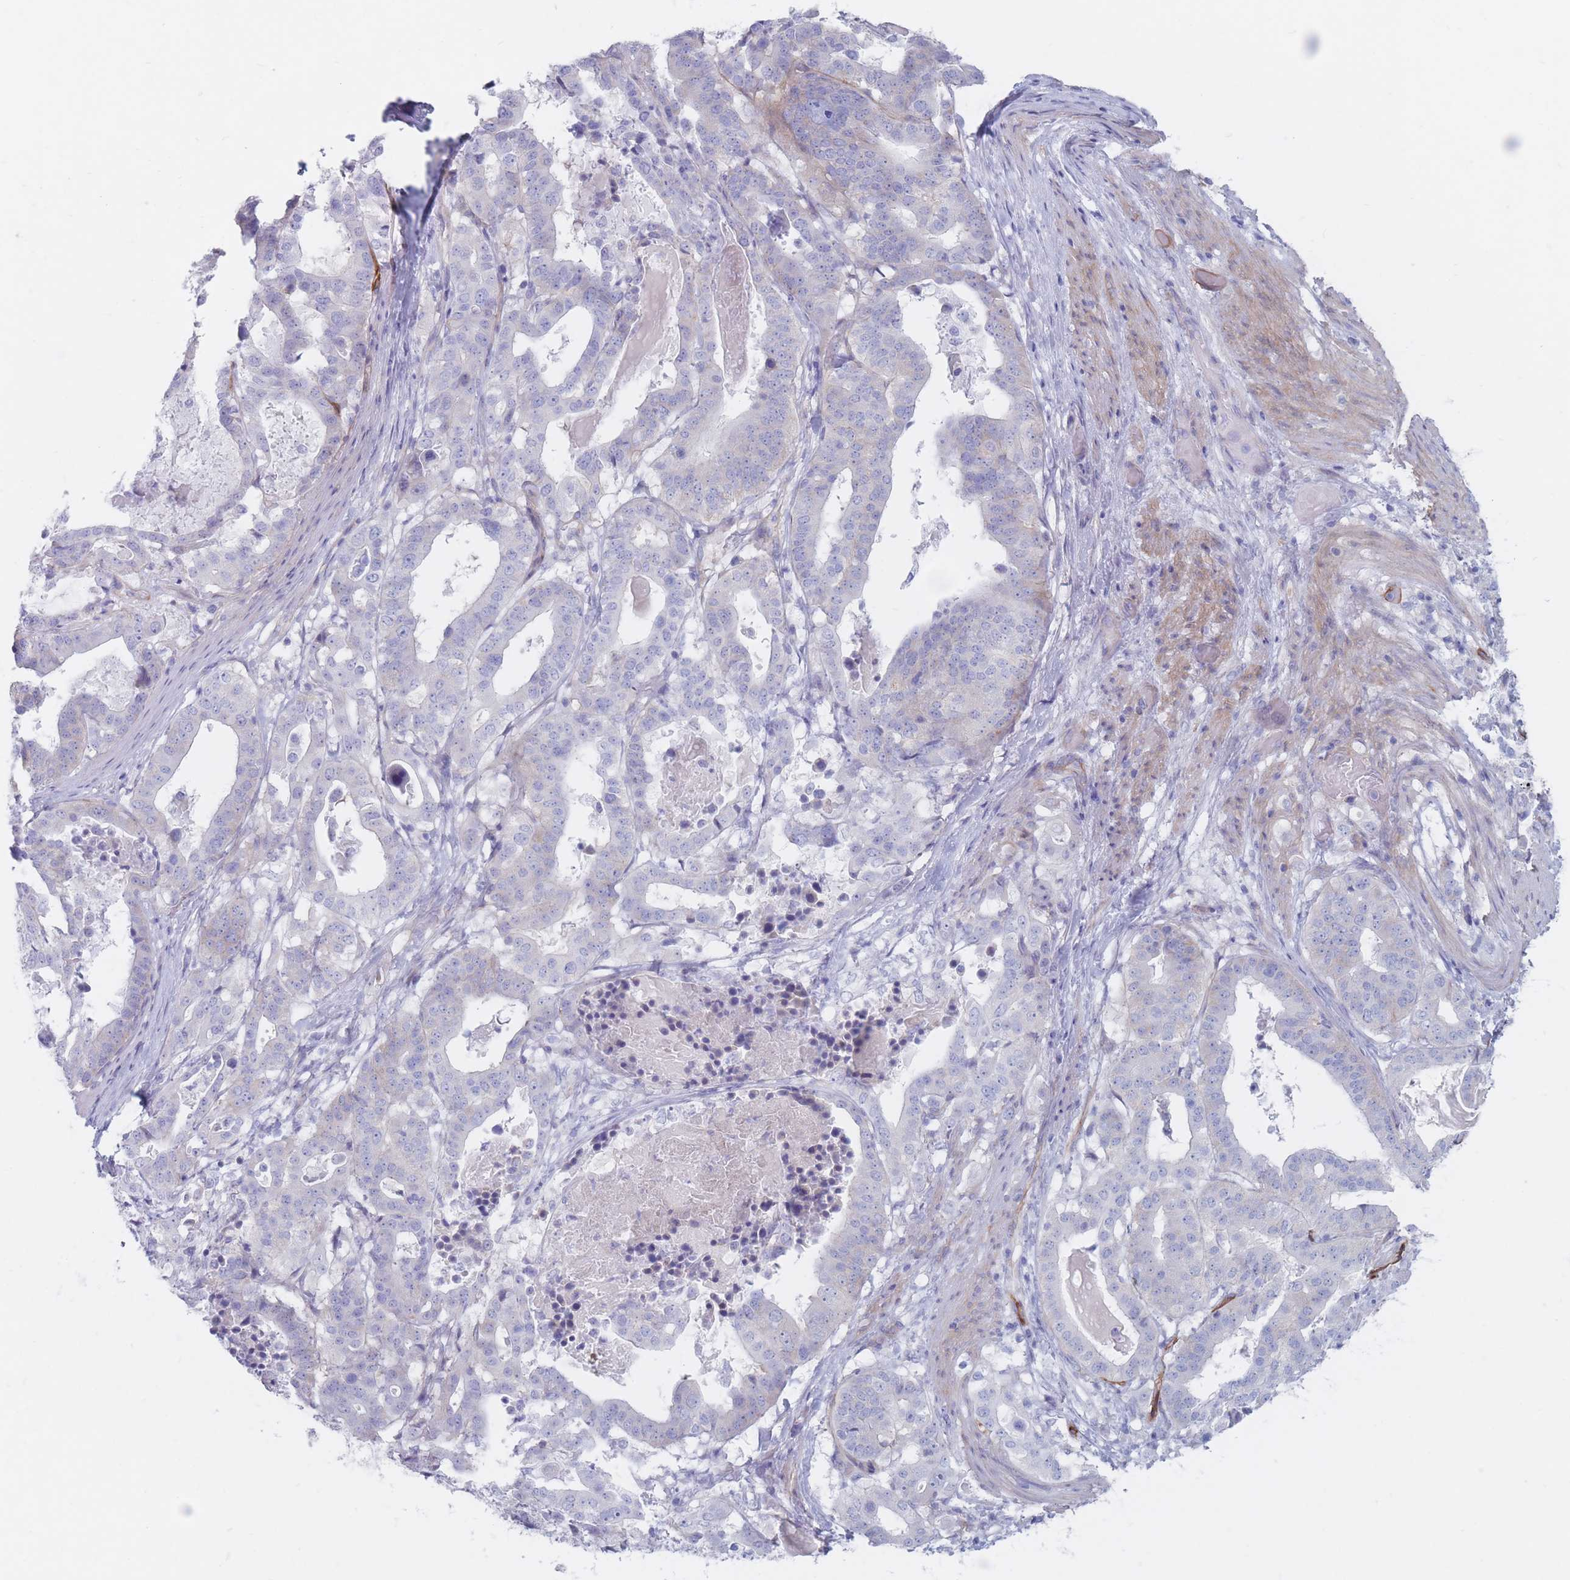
{"staining": {"intensity": "negative", "quantity": "none", "location": "none"}, "tissue": "stomach cancer", "cell_type": "Tumor cells", "image_type": "cancer", "snomed": [{"axis": "morphology", "description": "Adenocarcinoma, NOS"}, {"axis": "topography", "description": "Stomach"}], "caption": "A histopathology image of stomach adenocarcinoma stained for a protein demonstrates no brown staining in tumor cells.", "gene": "PLPP1", "patient": {"sex": "male", "age": 48}}